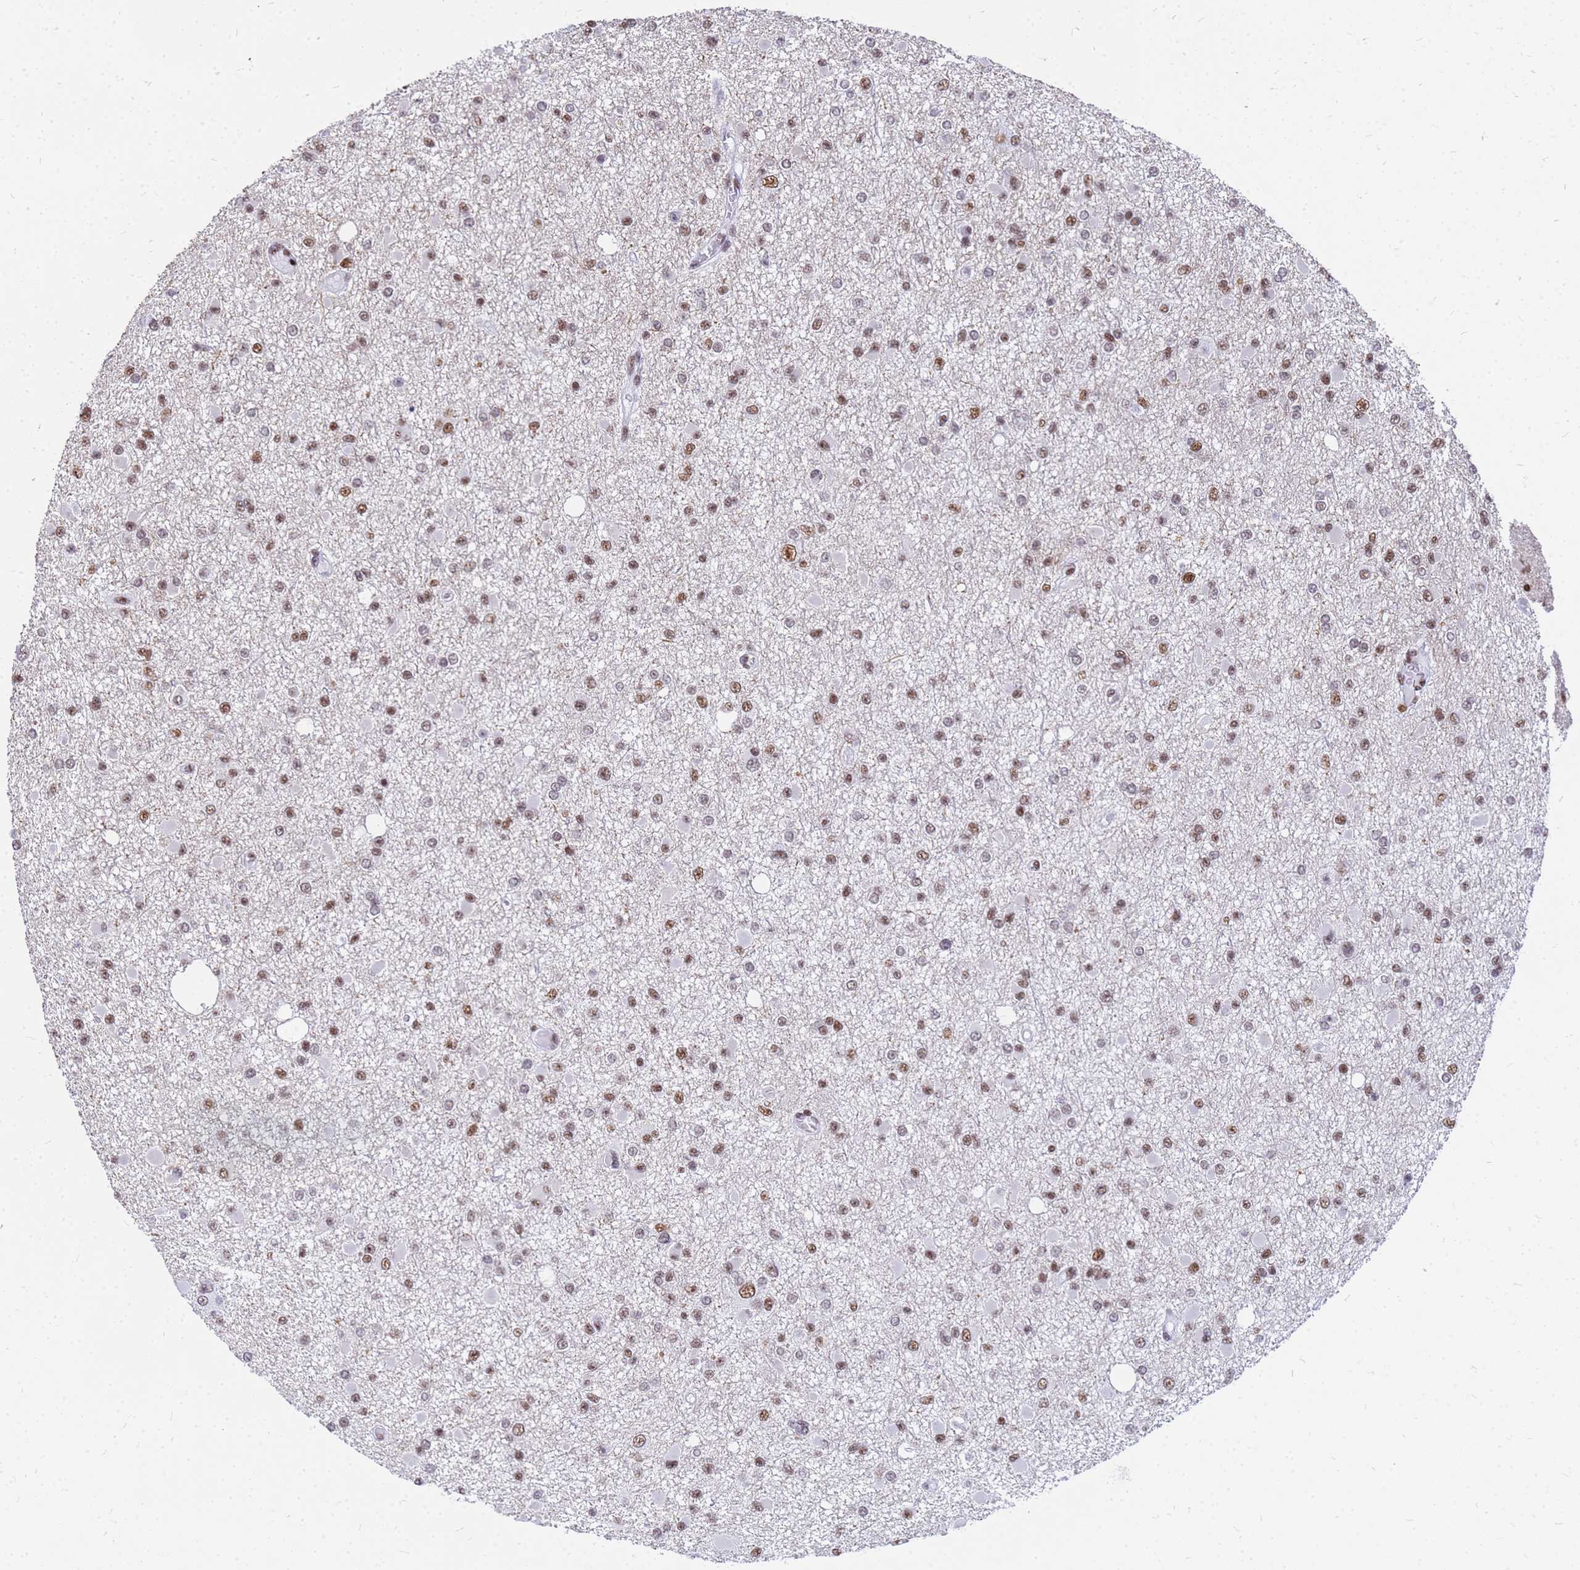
{"staining": {"intensity": "moderate", "quantity": ">75%", "location": "nuclear"}, "tissue": "glioma", "cell_type": "Tumor cells", "image_type": "cancer", "snomed": [{"axis": "morphology", "description": "Glioma, malignant, Low grade"}, {"axis": "topography", "description": "Brain"}], "caption": "Immunohistochemistry (IHC) of glioma displays medium levels of moderate nuclear staining in about >75% of tumor cells.", "gene": "SART3", "patient": {"sex": "female", "age": 22}}